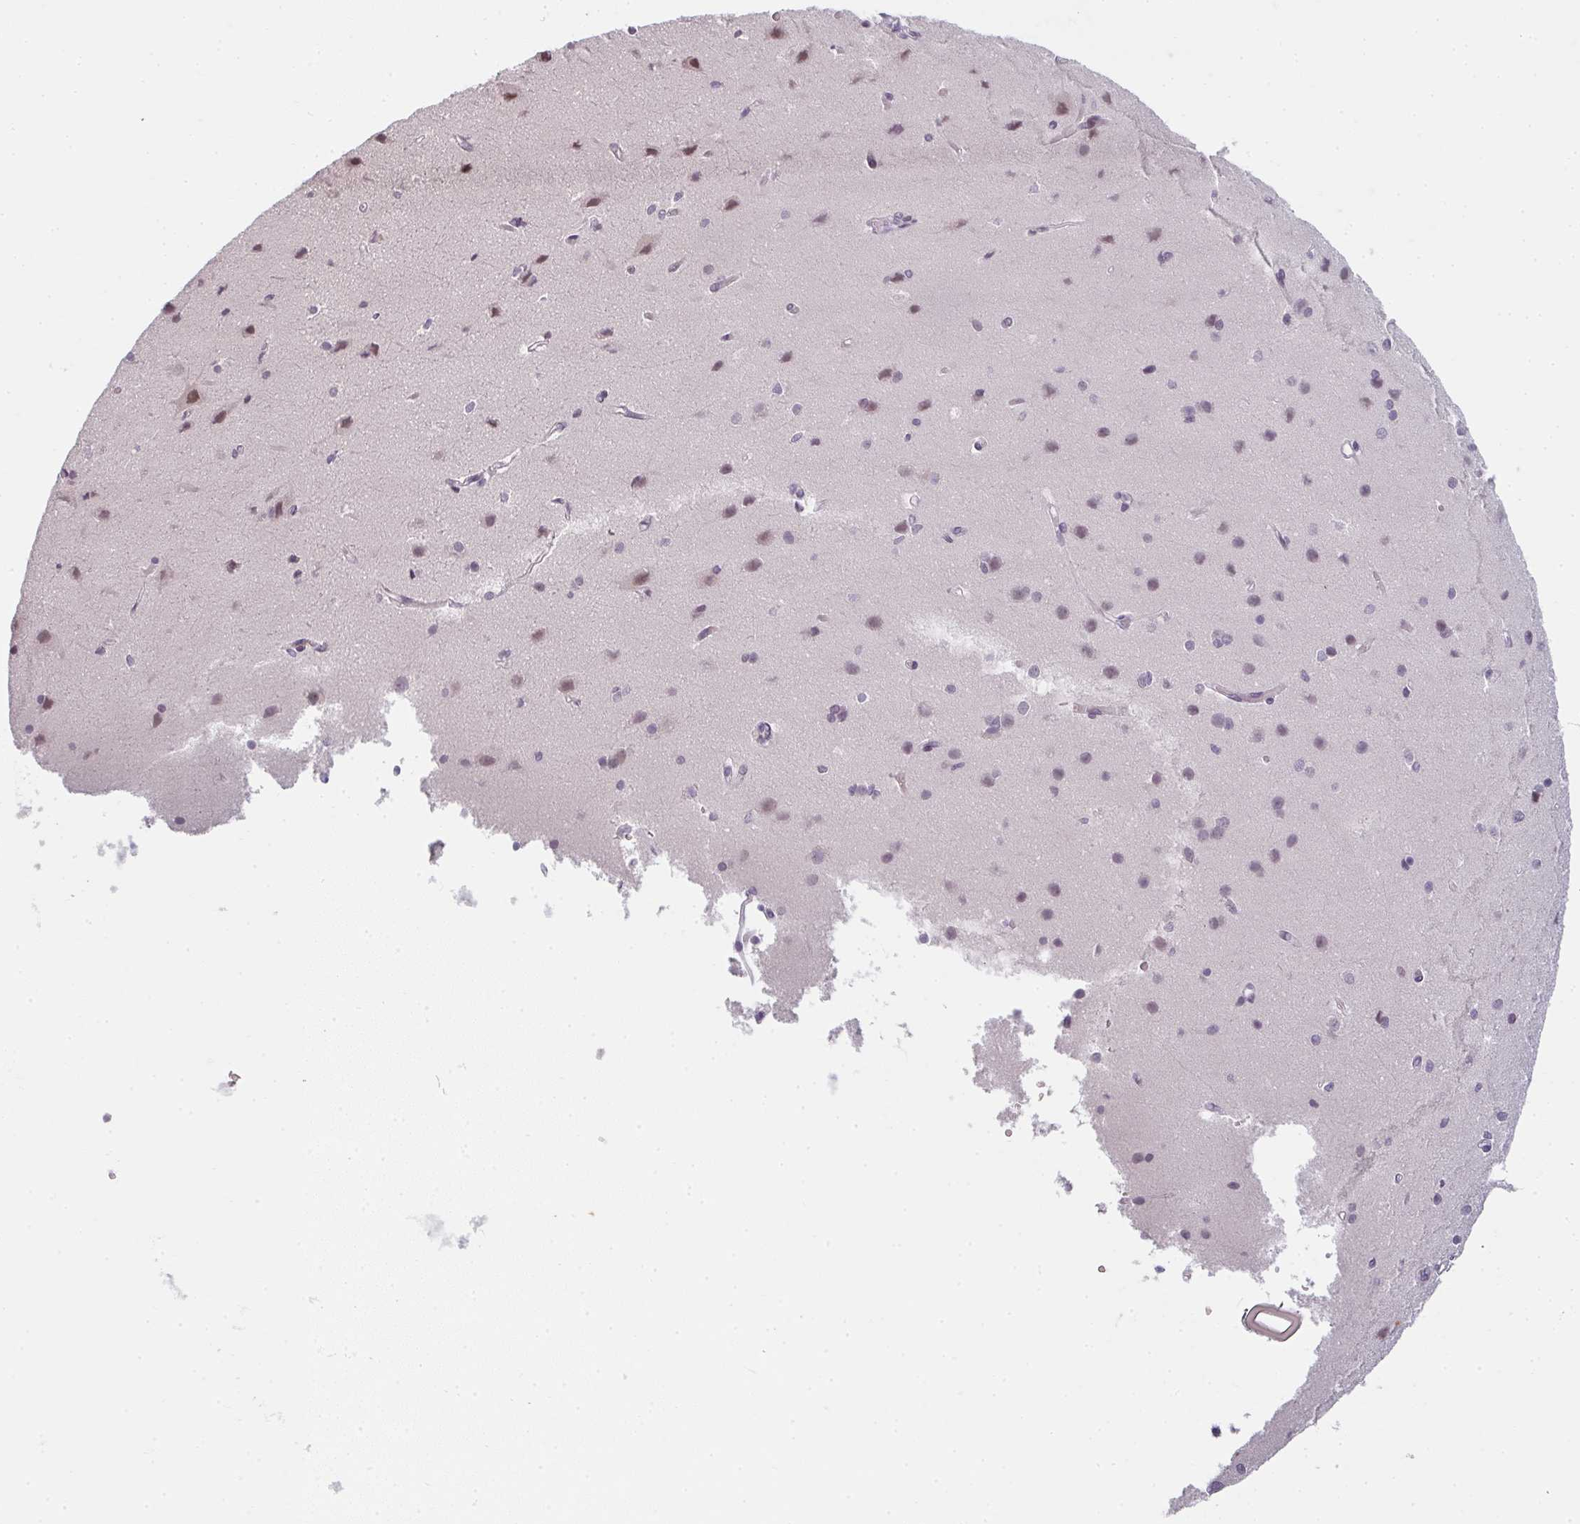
{"staining": {"intensity": "negative", "quantity": "none", "location": "none"}, "tissue": "cerebral cortex", "cell_type": "Endothelial cells", "image_type": "normal", "snomed": [{"axis": "morphology", "description": "Normal tissue, NOS"}, {"axis": "topography", "description": "Cerebral cortex"}], "caption": "Immunohistochemistry (IHC) photomicrograph of benign cerebral cortex: human cerebral cortex stained with DAB displays no significant protein expression in endothelial cells. Brightfield microscopy of immunohistochemistry (IHC) stained with DAB (brown) and hematoxylin (blue), captured at high magnification.", "gene": "RBBP6", "patient": {"sex": "male", "age": 37}}